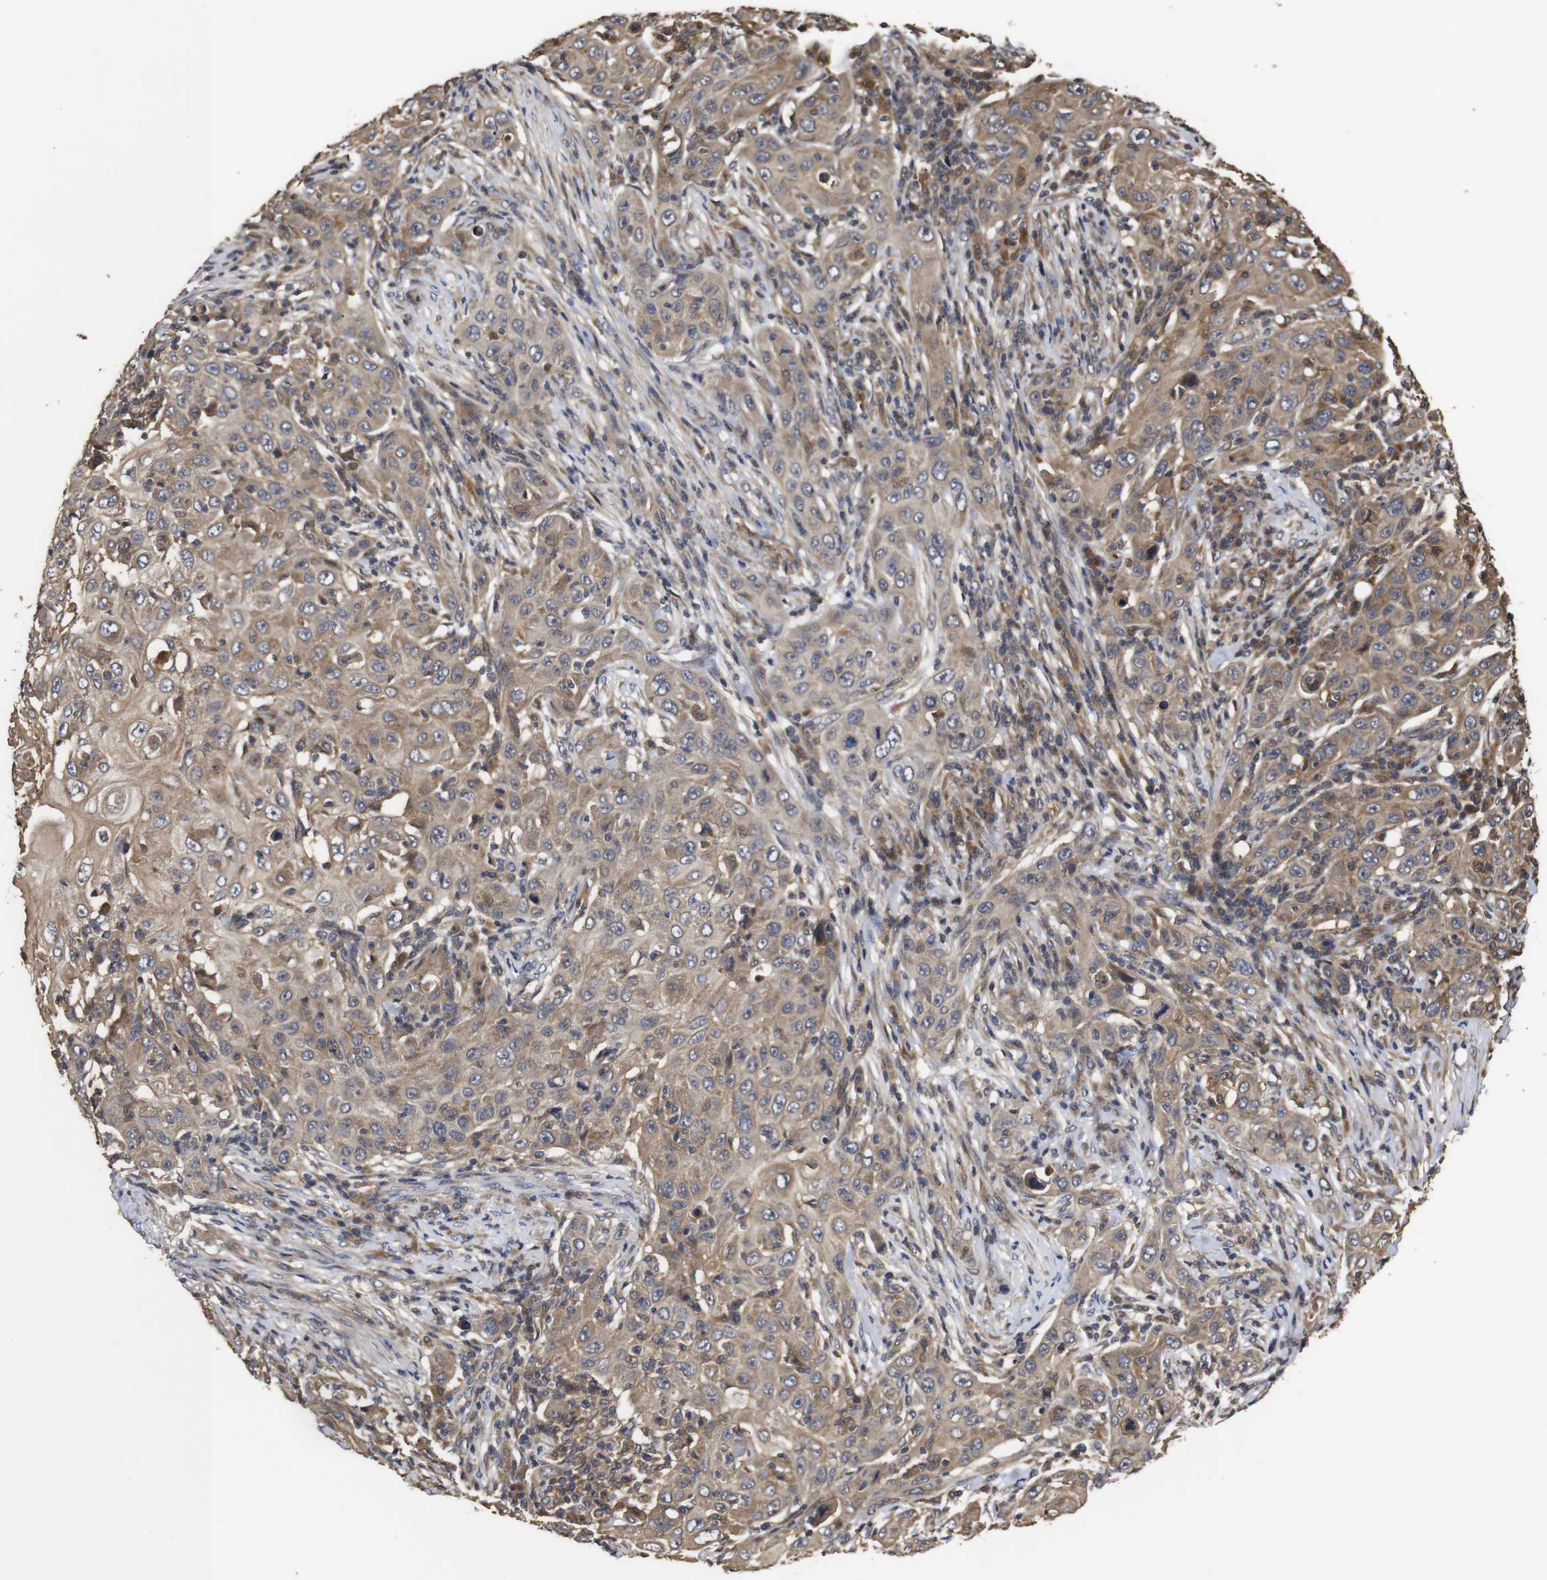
{"staining": {"intensity": "moderate", "quantity": ">75%", "location": "cytoplasmic/membranous"}, "tissue": "skin cancer", "cell_type": "Tumor cells", "image_type": "cancer", "snomed": [{"axis": "morphology", "description": "Squamous cell carcinoma, NOS"}, {"axis": "topography", "description": "Skin"}], "caption": "A brown stain highlights moderate cytoplasmic/membranous expression of a protein in human skin cancer tumor cells. (Brightfield microscopy of DAB IHC at high magnification).", "gene": "PTPN14", "patient": {"sex": "female", "age": 88}}